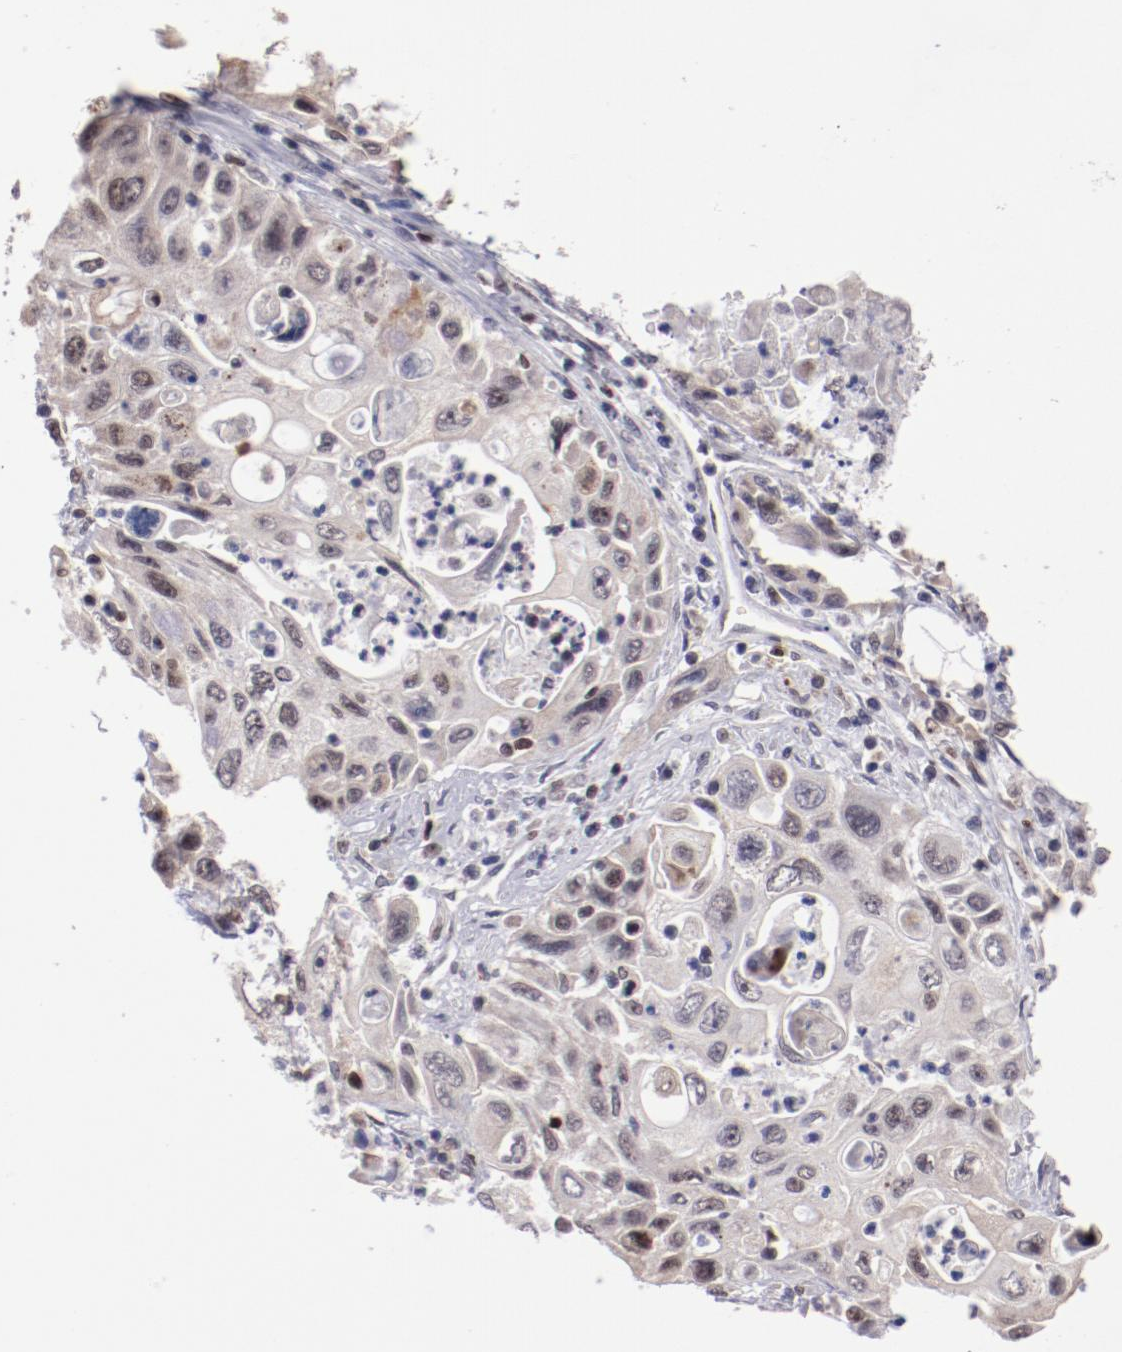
{"staining": {"intensity": "weak", "quantity": "<25%", "location": "cytoplasmic/membranous,nuclear"}, "tissue": "pancreatic cancer", "cell_type": "Tumor cells", "image_type": "cancer", "snomed": [{"axis": "morphology", "description": "Adenocarcinoma, NOS"}, {"axis": "topography", "description": "Pancreas"}], "caption": "Pancreatic cancer was stained to show a protein in brown. There is no significant positivity in tumor cells.", "gene": "DDX24", "patient": {"sex": "male", "age": 70}}